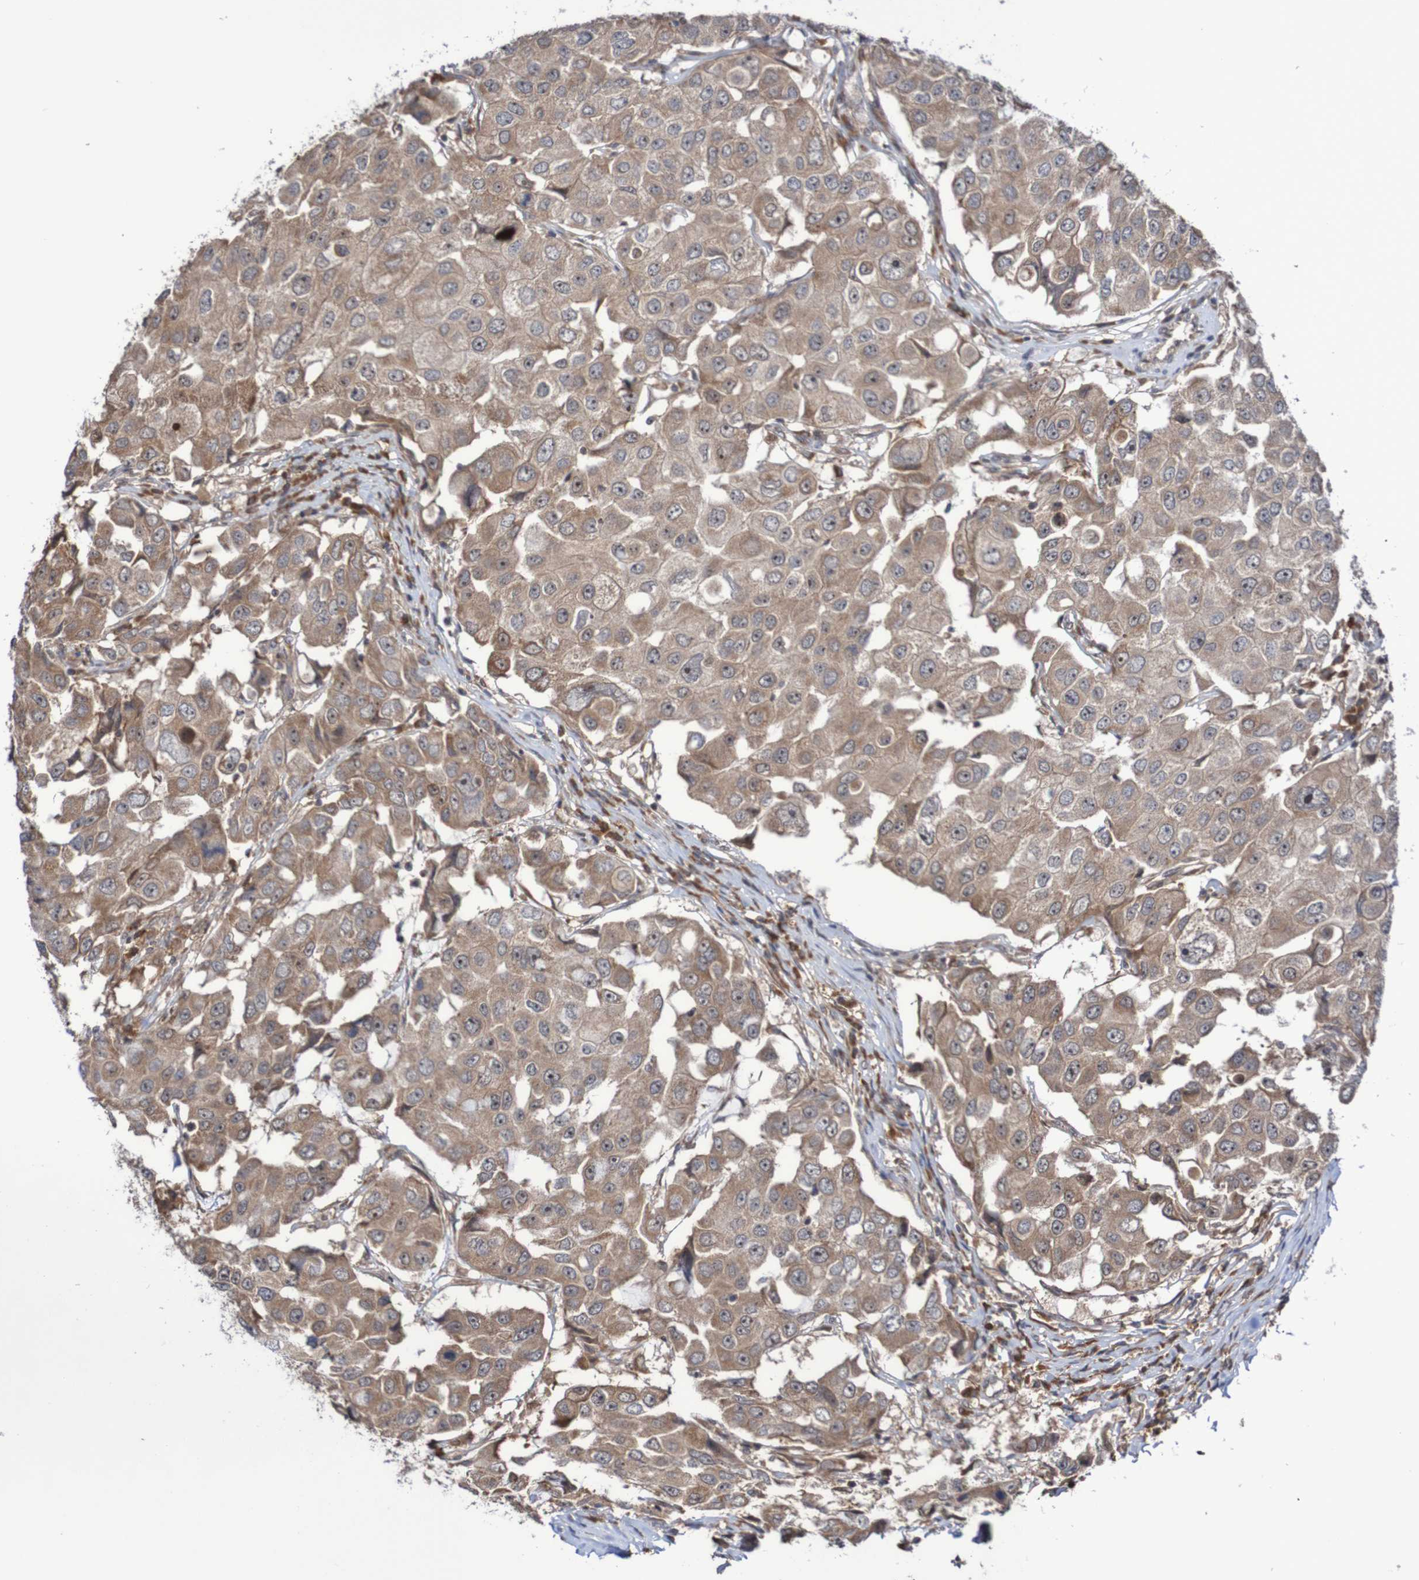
{"staining": {"intensity": "moderate", "quantity": ">75%", "location": "cytoplasmic/membranous"}, "tissue": "breast cancer", "cell_type": "Tumor cells", "image_type": "cancer", "snomed": [{"axis": "morphology", "description": "Duct carcinoma"}, {"axis": "topography", "description": "Breast"}], "caption": "Brown immunohistochemical staining in infiltrating ductal carcinoma (breast) shows moderate cytoplasmic/membranous expression in about >75% of tumor cells.", "gene": "PHPT1", "patient": {"sex": "female", "age": 27}}